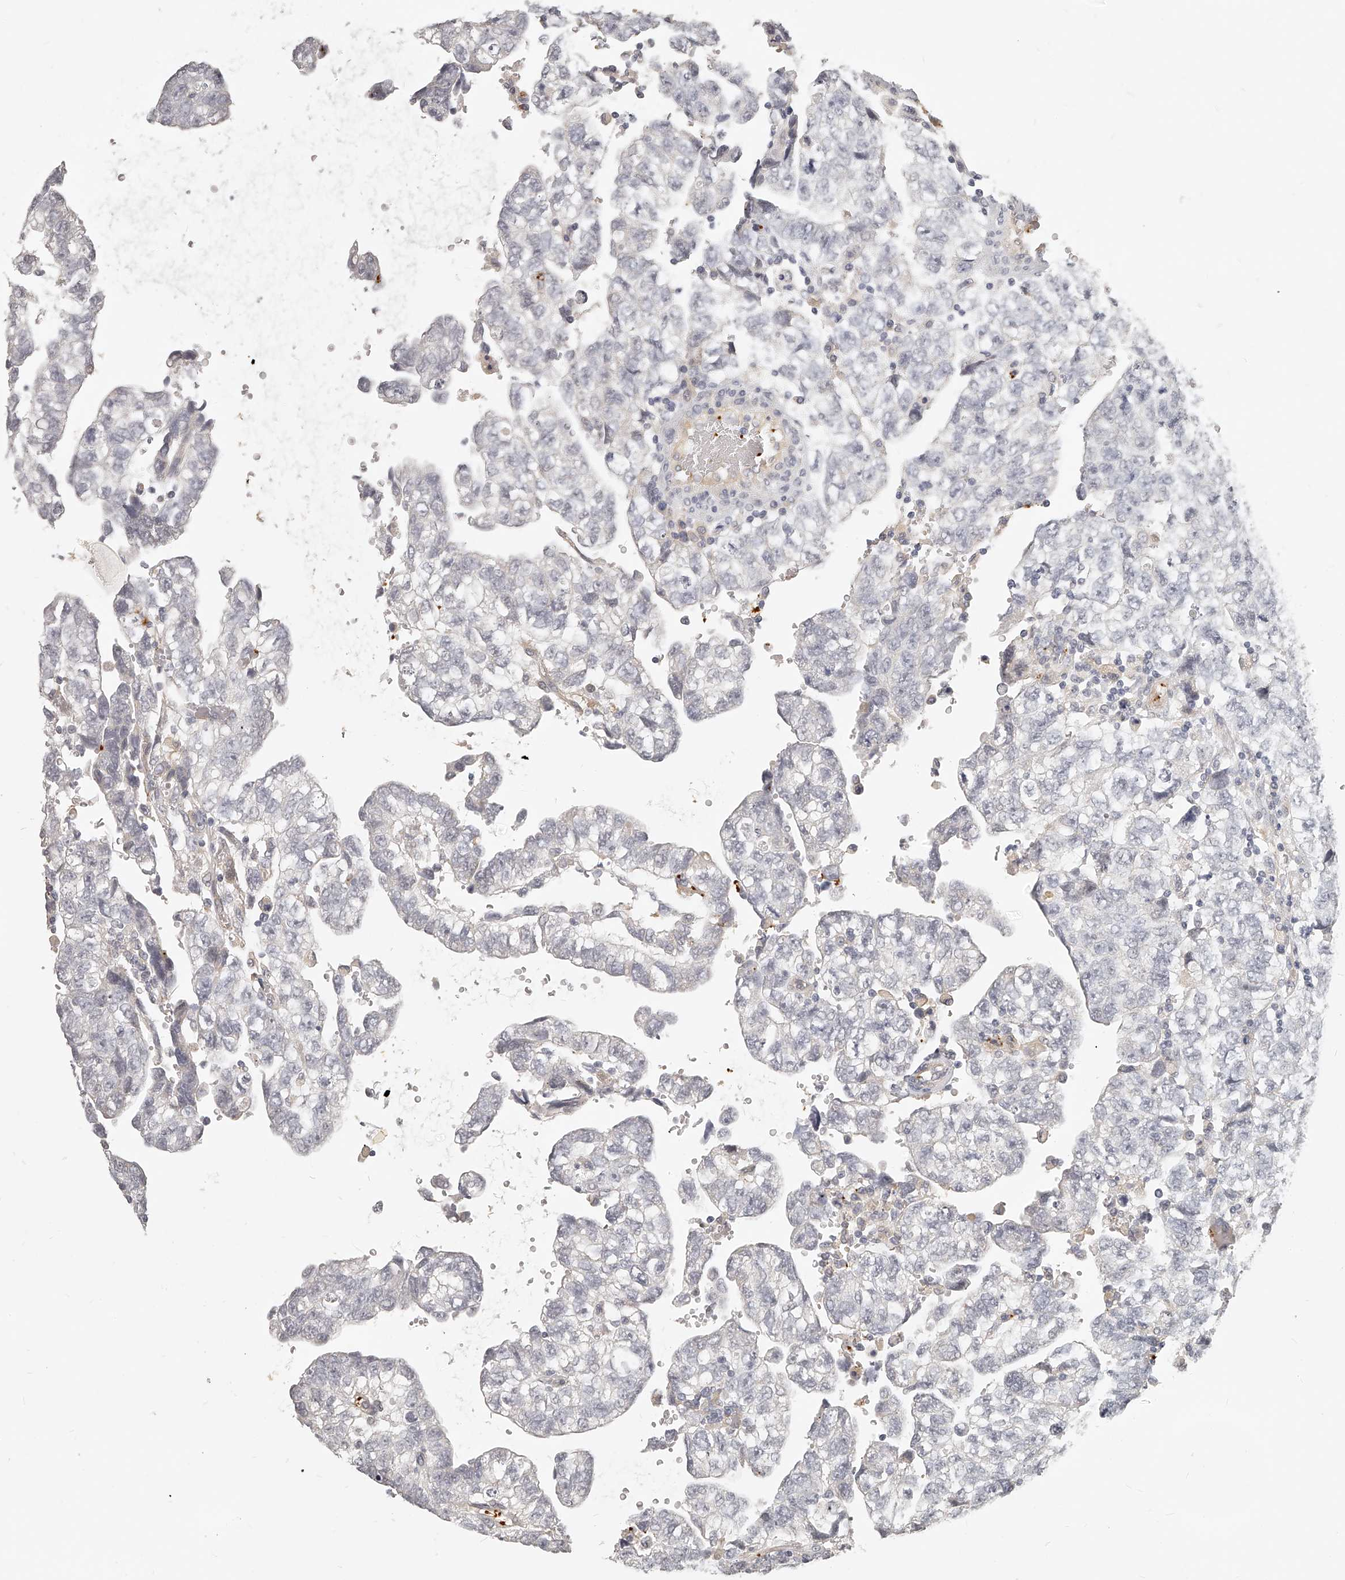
{"staining": {"intensity": "negative", "quantity": "none", "location": "none"}, "tissue": "testis cancer", "cell_type": "Tumor cells", "image_type": "cancer", "snomed": [{"axis": "morphology", "description": "Carcinoma, Embryonal, NOS"}, {"axis": "topography", "description": "Testis"}], "caption": "There is no significant expression in tumor cells of testis embryonal carcinoma.", "gene": "ITGB3", "patient": {"sex": "male", "age": 36}}